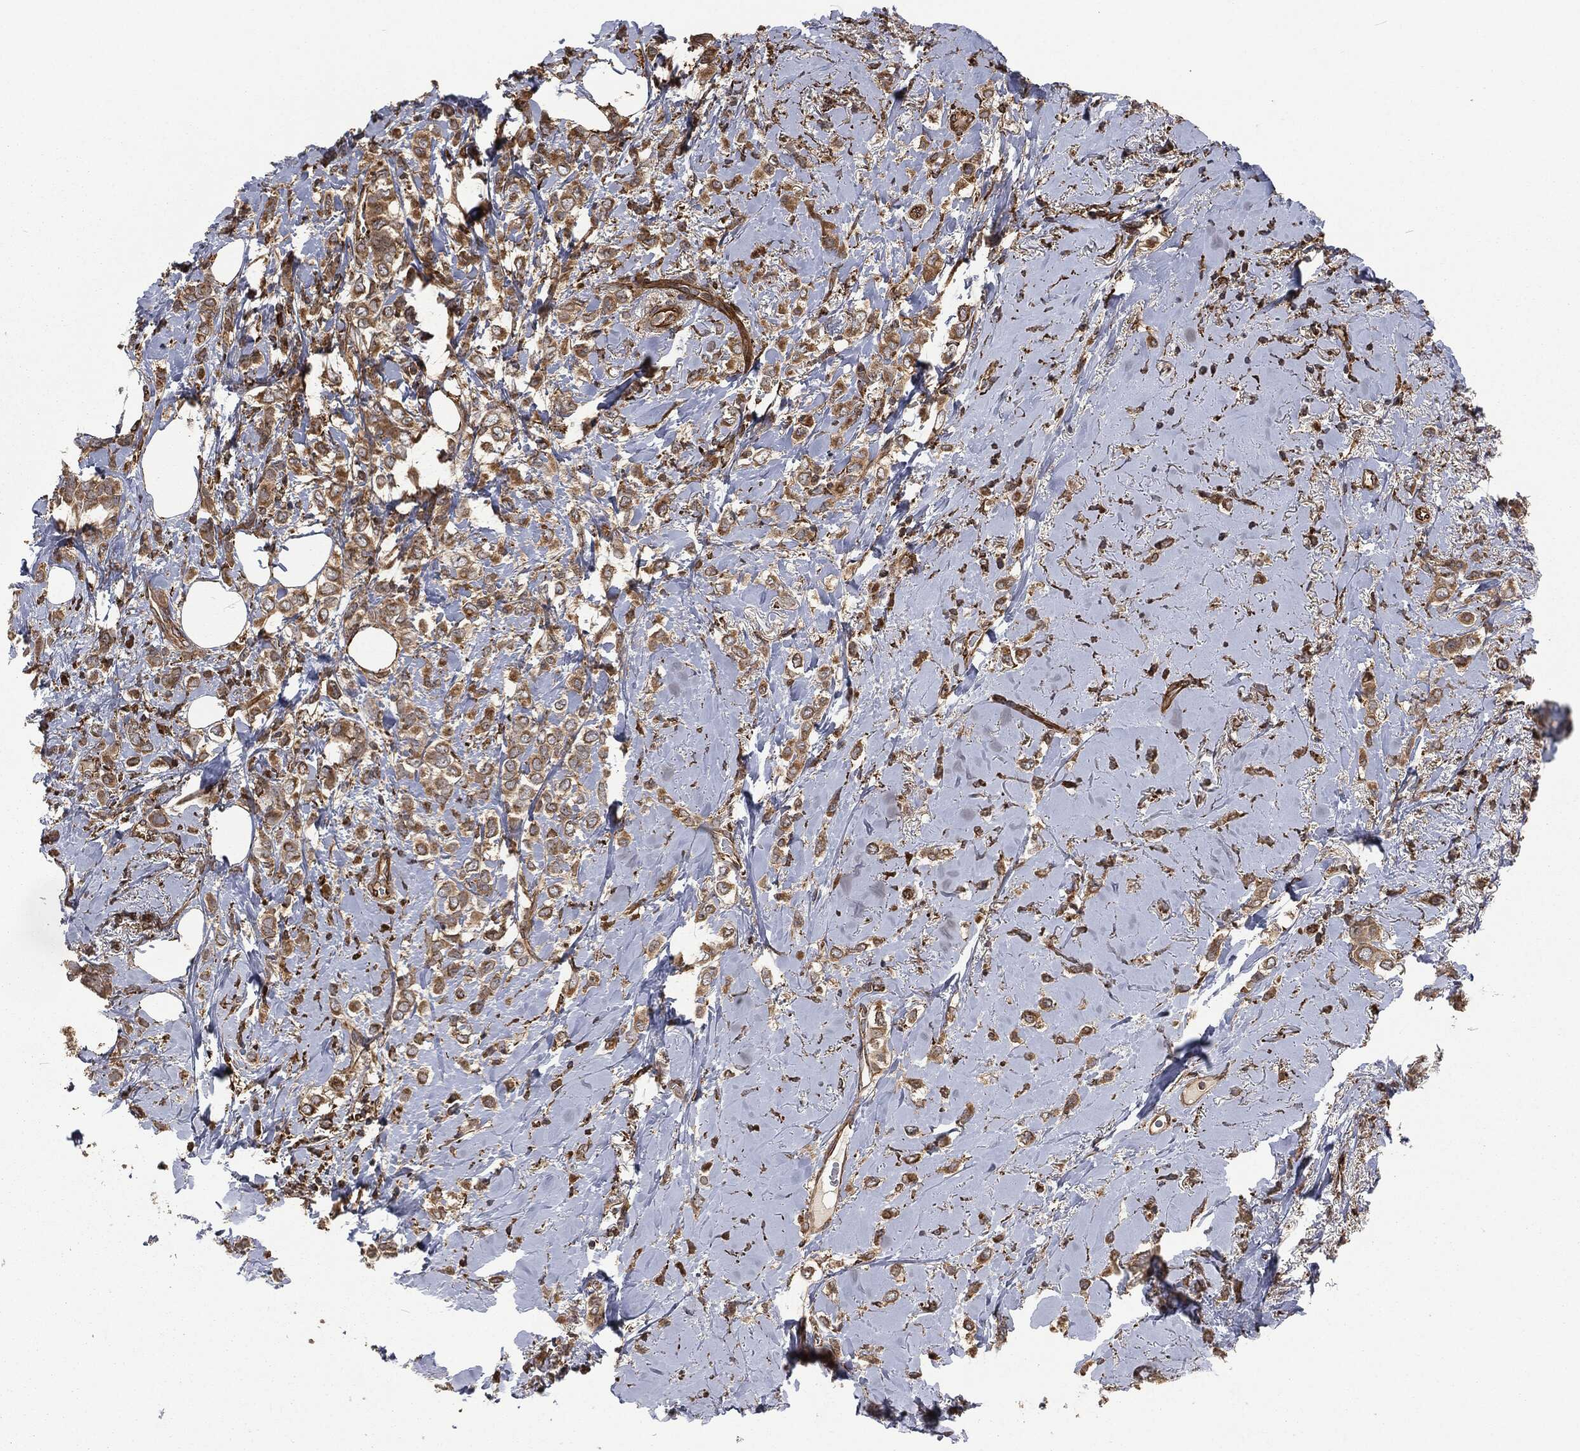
{"staining": {"intensity": "moderate", "quantity": ">75%", "location": "cytoplasmic/membranous"}, "tissue": "breast cancer", "cell_type": "Tumor cells", "image_type": "cancer", "snomed": [{"axis": "morphology", "description": "Lobular carcinoma"}, {"axis": "topography", "description": "Breast"}], "caption": "Immunohistochemical staining of human lobular carcinoma (breast) reveals medium levels of moderate cytoplasmic/membranous staining in about >75% of tumor cells.", "gene": "RFTN1", "patient": {"sex": "female", "age": 66}}